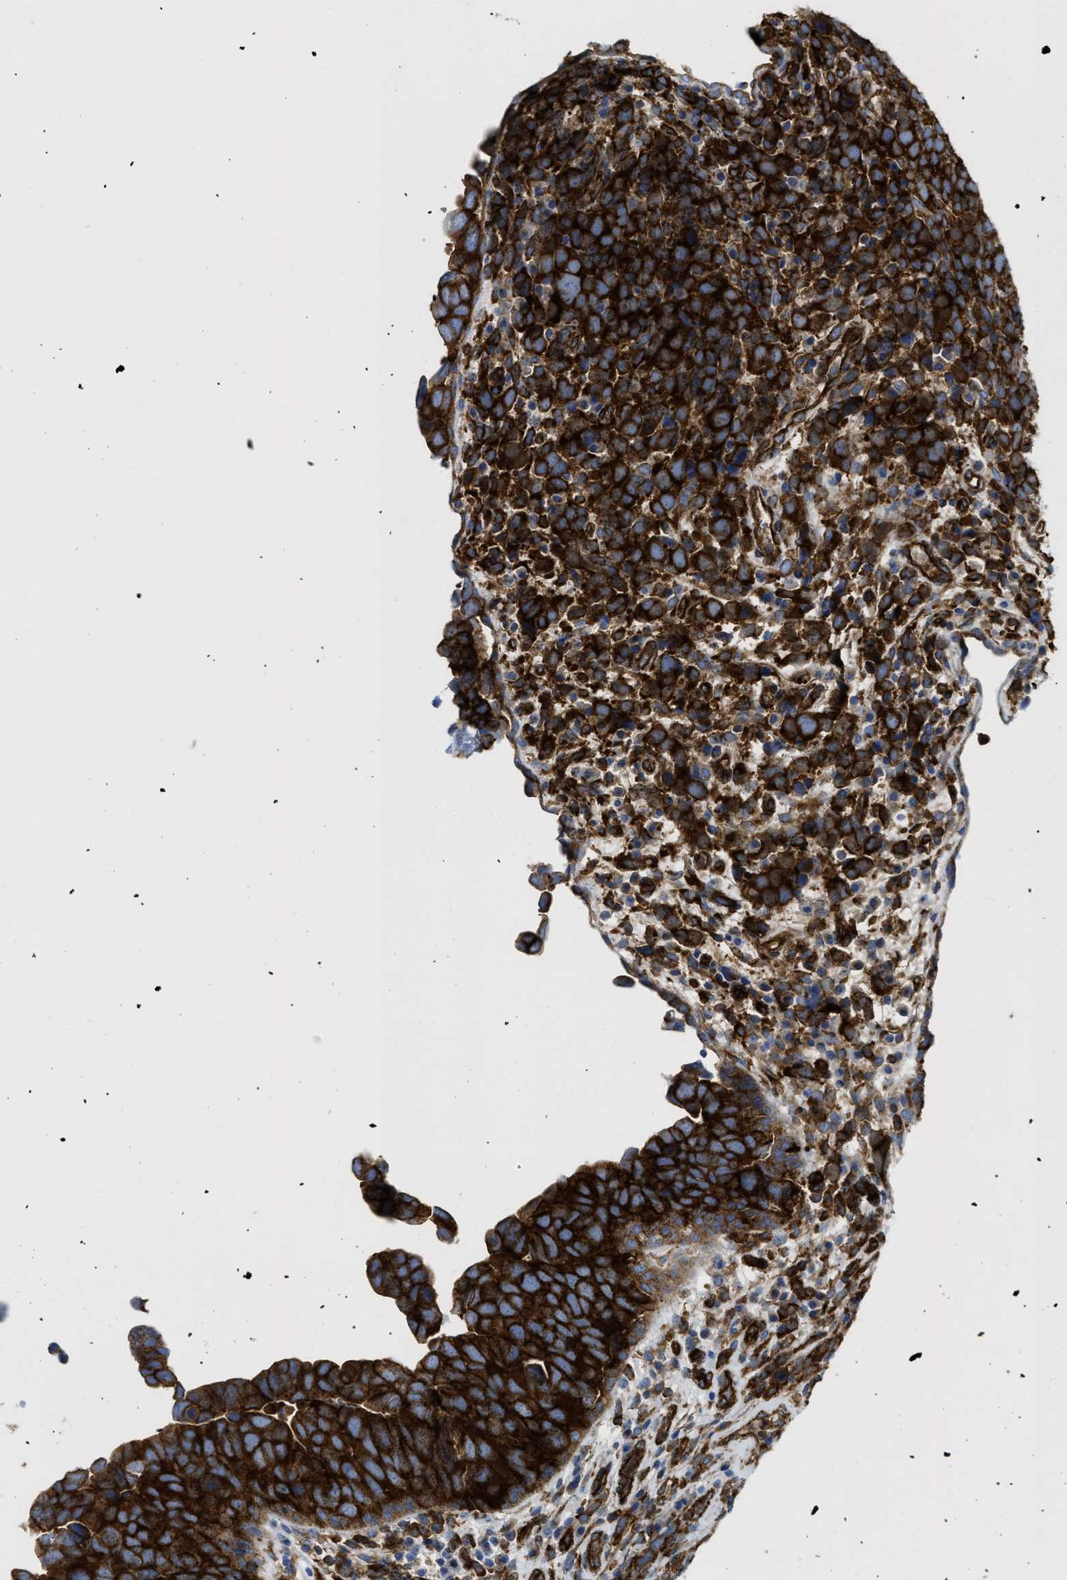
{"staining": {"intensity": "strong", "quantity": ">75%", "location": "cytoplasmic/membranous"}, "tissue": "urothelial cancer", "cell_type": "Tumor cells", "image_type": "cancer", "snomed": [{"axis": "morphology", "description": "Urothelial carcinoma, High grade"}, {"axis": "topography", "description": "Urinary bladder"}], "caption": "Human high-grade urothelial carcinoma stained with a brown dye reveals strong cytoplasmic/membranous positive expression in about >75% of tumor cells.", "gene": "HIP1", "patient": {"sex": "female", "age": 82}}